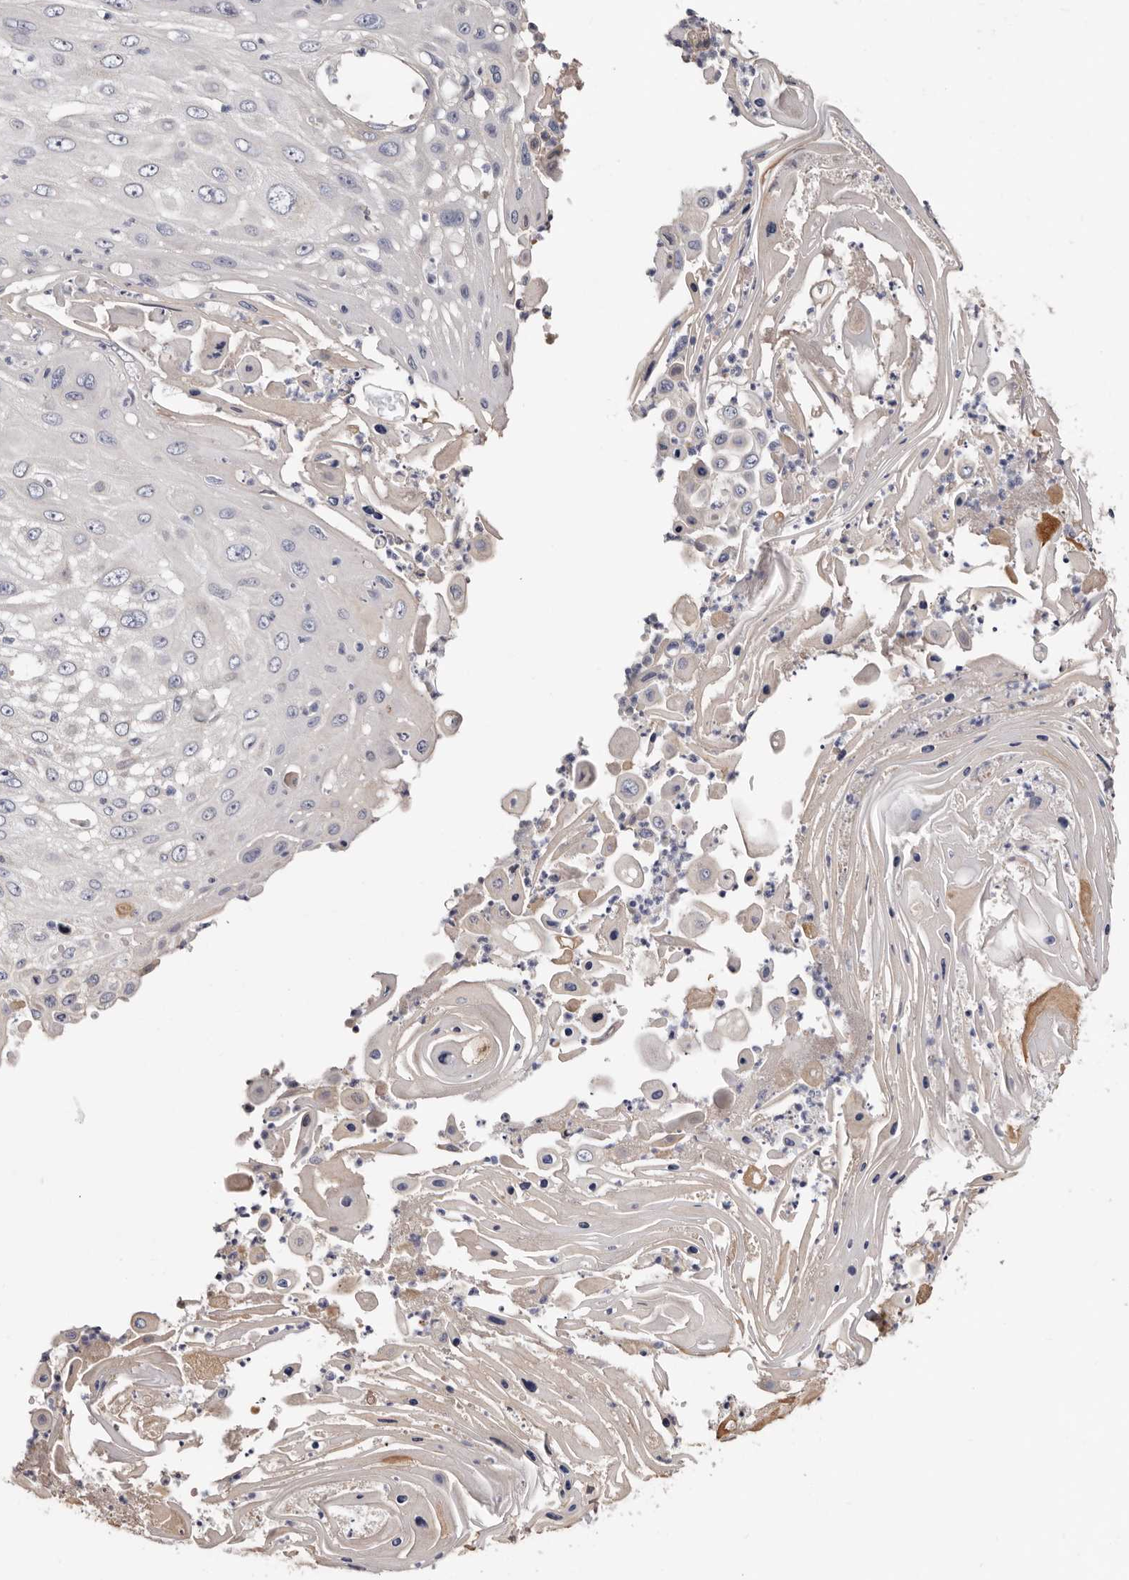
{"staining": {"intensity": "negative", "quantity": "none", "location": "none"}, "tissue": "skin cancer", "cell_type": "Tumor cells", "image_type": "cancer", "snomed": [{"axis": "morphology", "description": "Squamous cell carcinoma, NOS"}, {"axis": "topography", "description": "Skin"}], "caption": "Immunohistochemistry of skin squamous cell carcinoma shows no staining in tumor cells.", "gene": "SPTA1", "patient": {"sex": "female", "age": 44}}